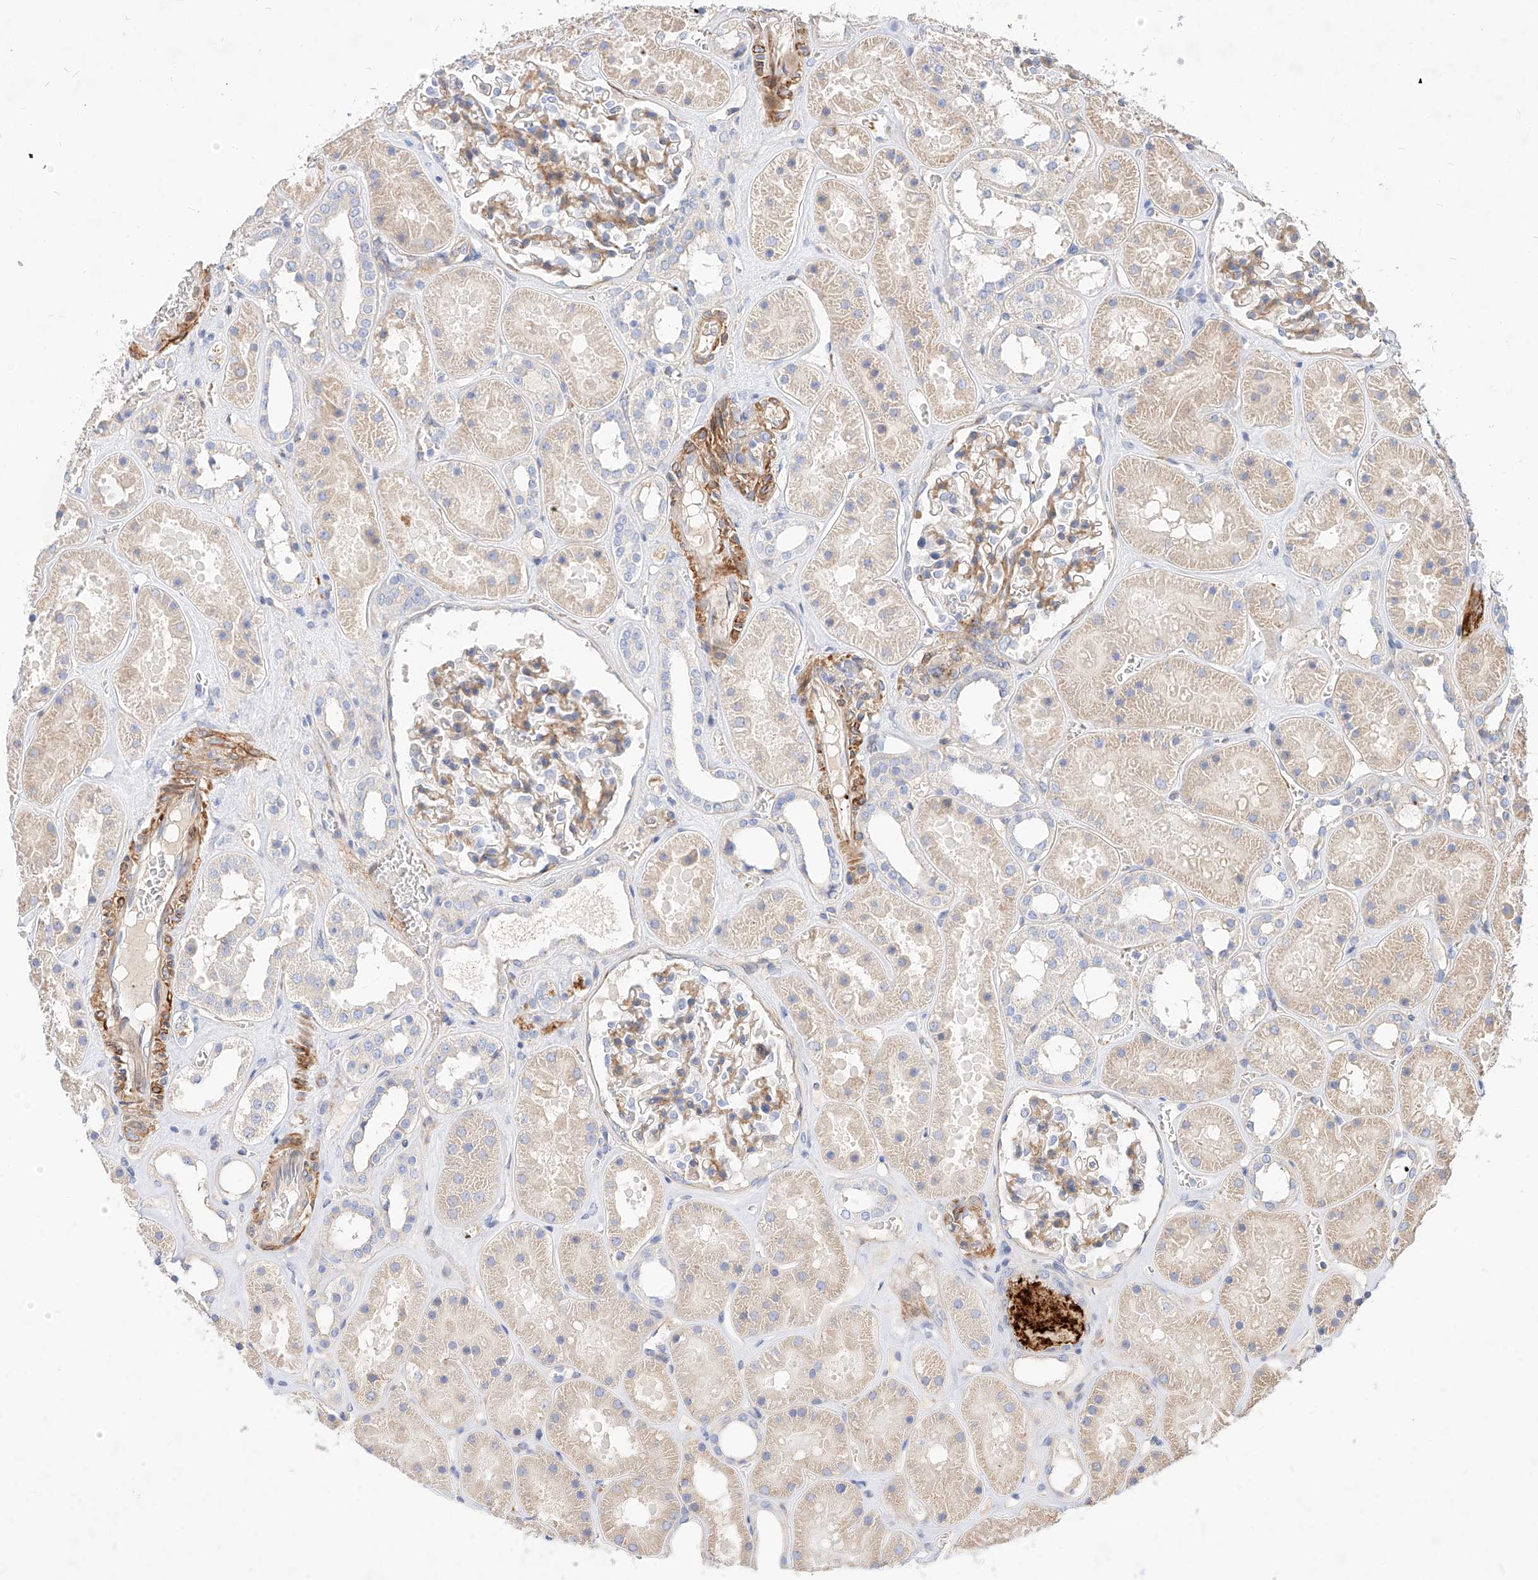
{"staining": {"intensity": "weak", "quantity": "<25%", "location": "cytoplasmic/membranous"}, "tissue": "kidney", "cell_type": "Cells in glomeruli", "image_type": "normal", "snomed": [{"axis": "morphology", "description": "Normal tissue, NOS"}, {"axis": "topography", "description": "Kidney"}], "caption": "A photomicrograph of kidney stained for a protein demonstrates no brown staining in cells in glomeruli. (DAB (3,3'-diaminobenzidine) IHC, high magnification).", "gene": "KCNH5", "patient": {"sex": "female", "age": 41}}